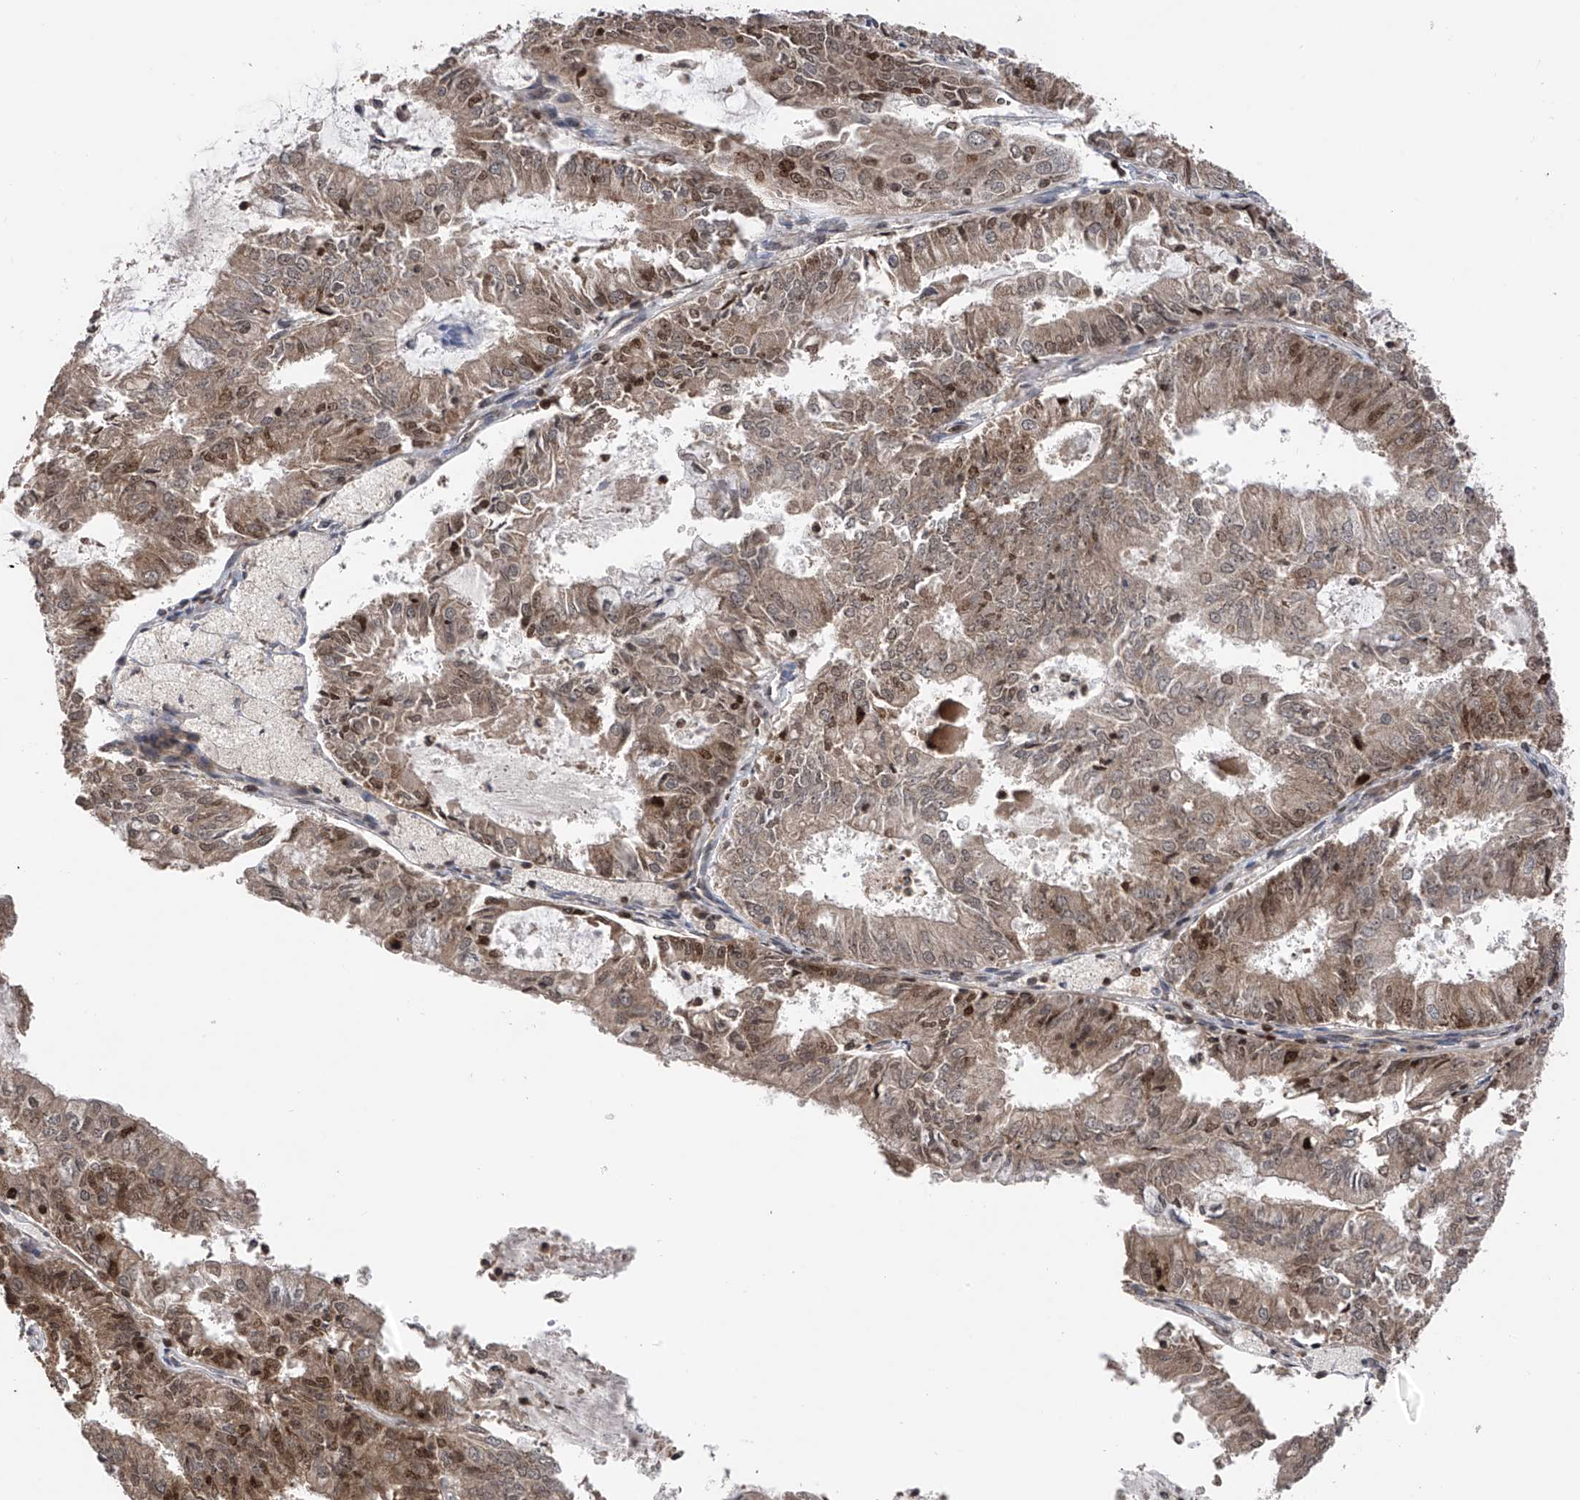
{"staining": {"intensity": "moderate", "quantity": ">75%", "location": "cytoplasmic/membranous,nuclear"}, "tissue": "endometrial cancer", "cell_type": "Tumor cells", "image_type": "cancer", "snomed": [{"axis": "morphology", "description": "Adenocarcinoma, NOS"}, {"axis": "topography", "description": "Endometrium"}], "caption": "Human adenocarcinoma (endometrial) stained with a brown dye exhibits moderate cytoplasmic/membranous and nuclear positive staining in approximately >75% of tumor cells.", "gene": "DNAJC9", "patient": {"sex": "female", "age": 57}}